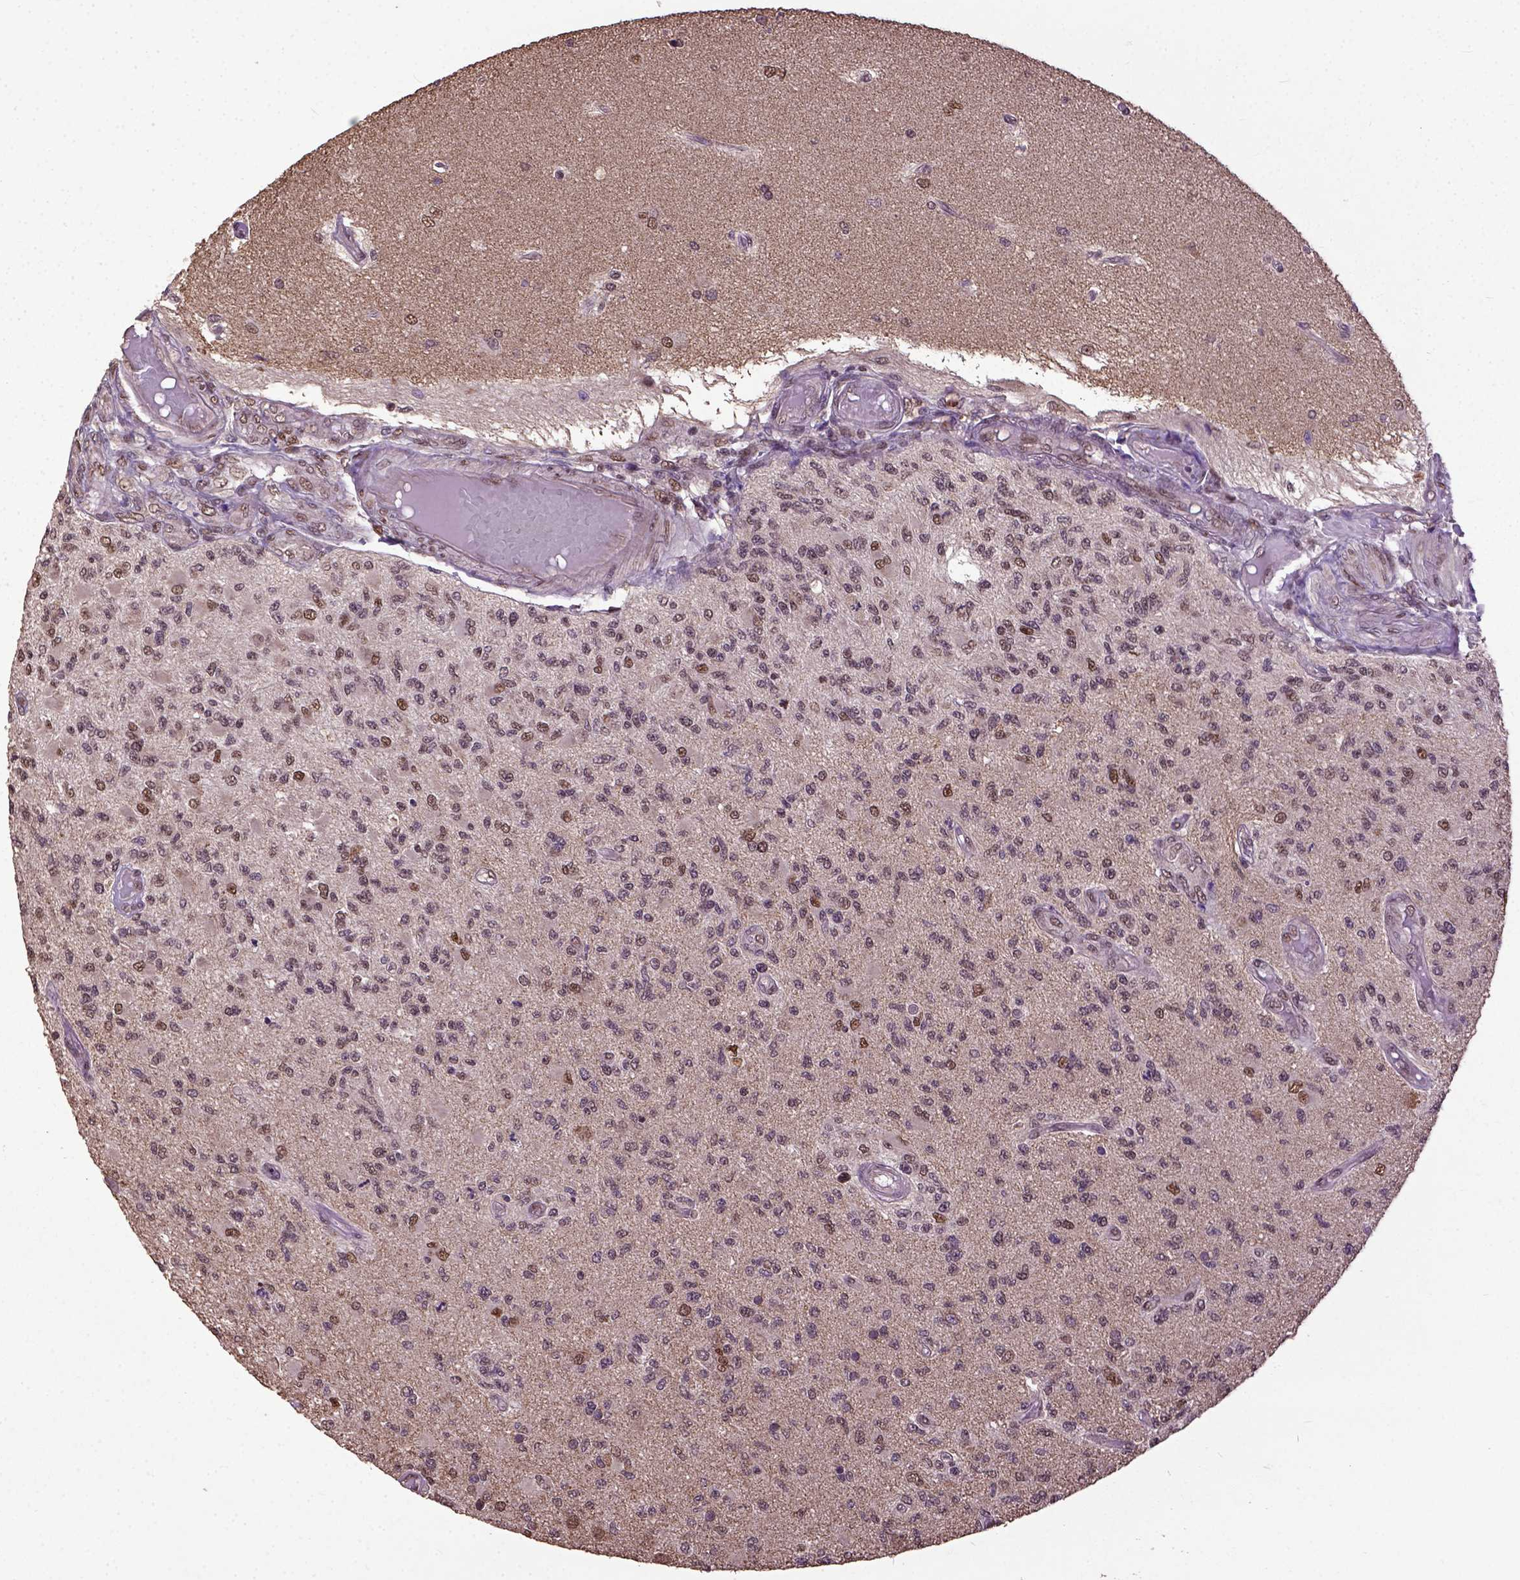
{"staining": {"intensity": "moderate", "quantity": "25%-75%", "location": "nuclear"}, "tissue": "glioma", "cell_type": "Tumor cells", "image_type": "cancer", "snomed": [{"axis": "morphology", "description": "Glioma, malignant, High grade"}, {"axis": "topography", "description": "Brain"}], "caption": "This micrograph shows immunohistochemistry (IHC) staining of human glioma, with medium moderate nuclear expression in approximately 25%-75% of tumor cells.", "gene": "UBA3", "patient": {"sex": "female", "age": 63}}